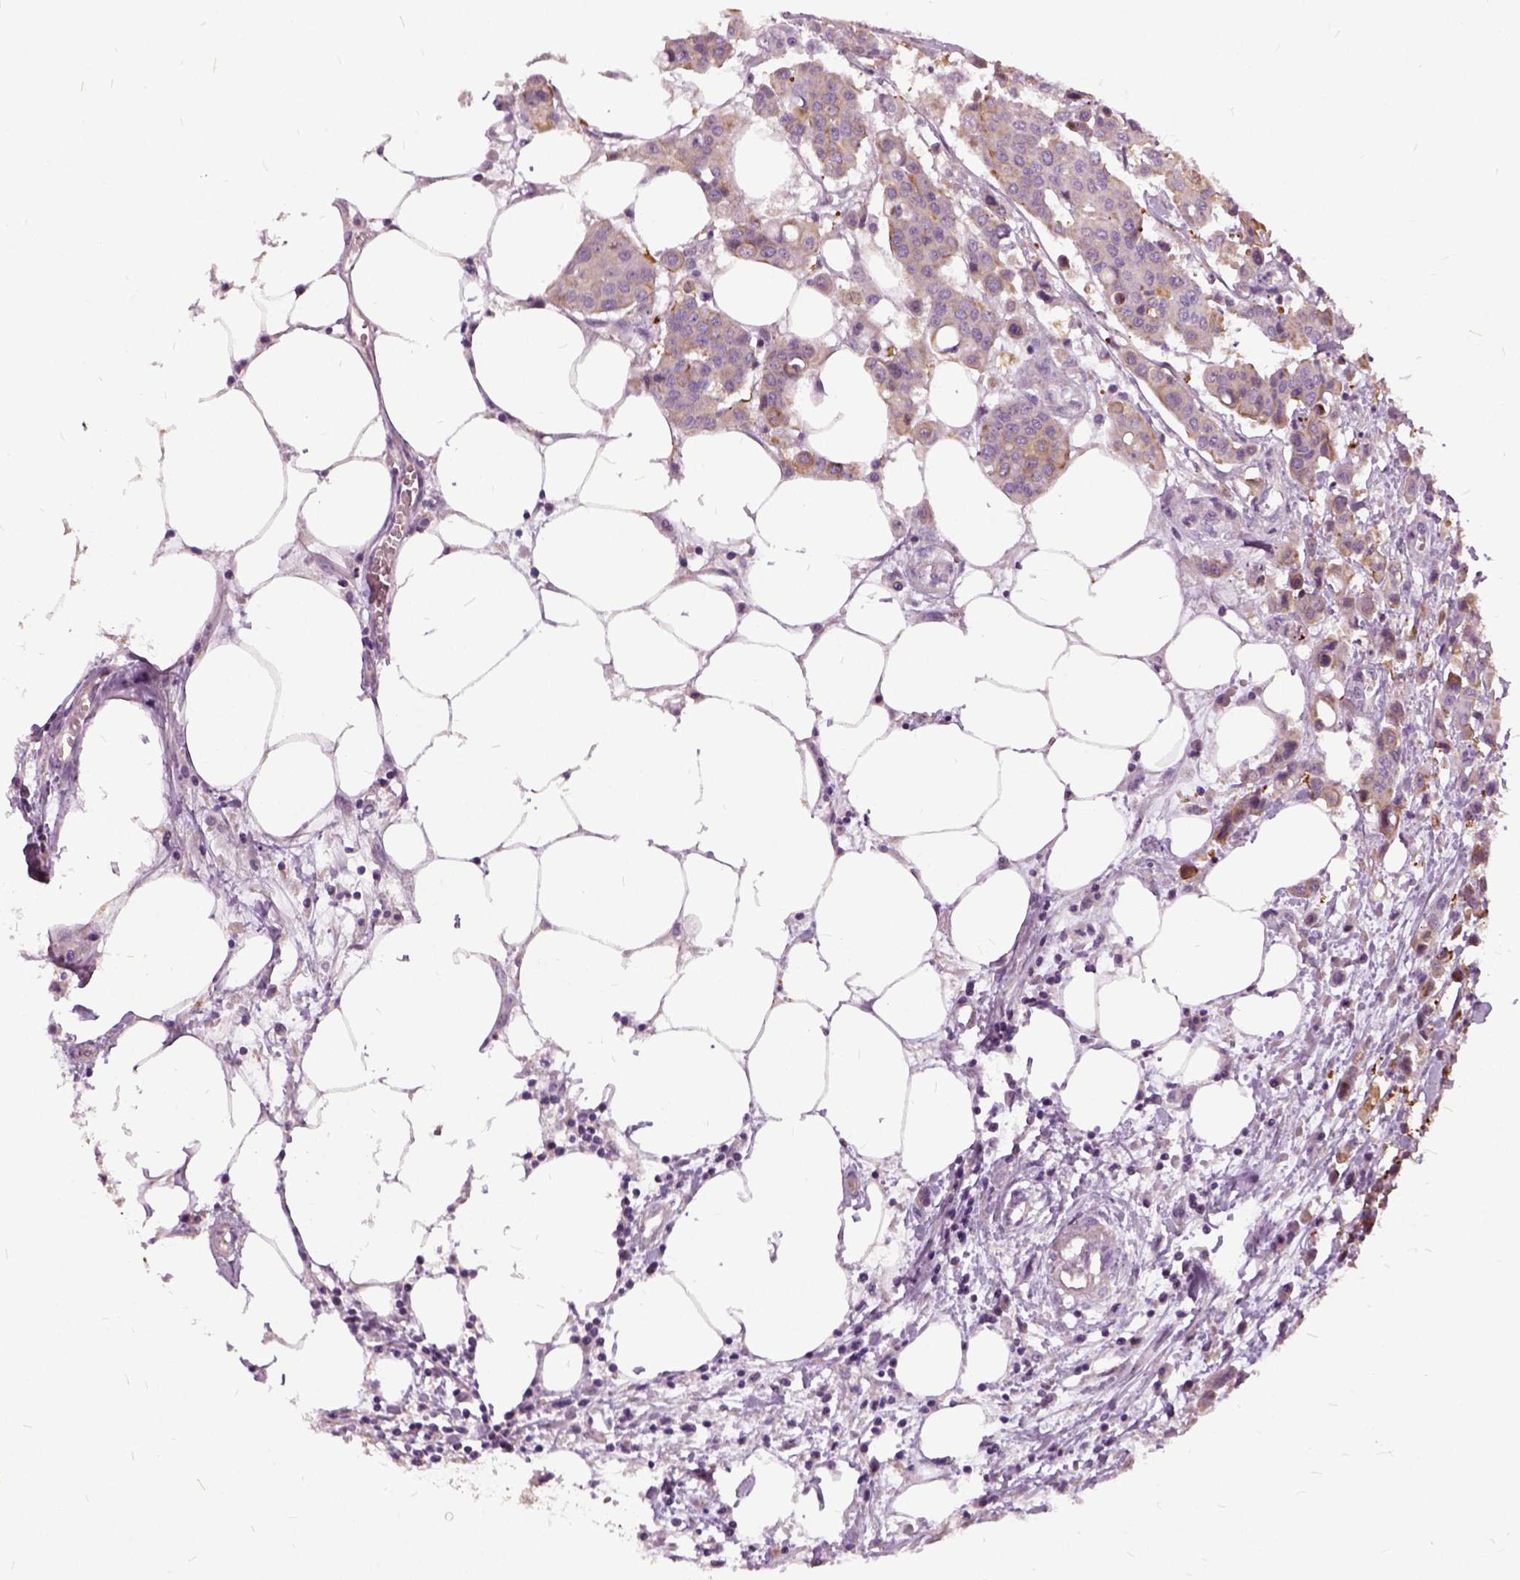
{"staining": {"intensity": "weak", "quantity": "25%-75%", "location": "cytoplasmic/membranous"}, "tissue": "carcinoid", "cell_type": "Tumor cells", "image_type": "cancer", "snomed": [{"axis": "morphology", "description": "Carcinoid, malignant, NOS"}, {"axis": "topography", "description": "Colon"}], "caption": "Immunohistochemical staining of carcinoid shows low levels of weak cytoplasmic/membranous protein staining in approximately 25%-75% of tumor cells.", "gene": "ILRUN", "patient": {"sex": "male", "age": 81}}